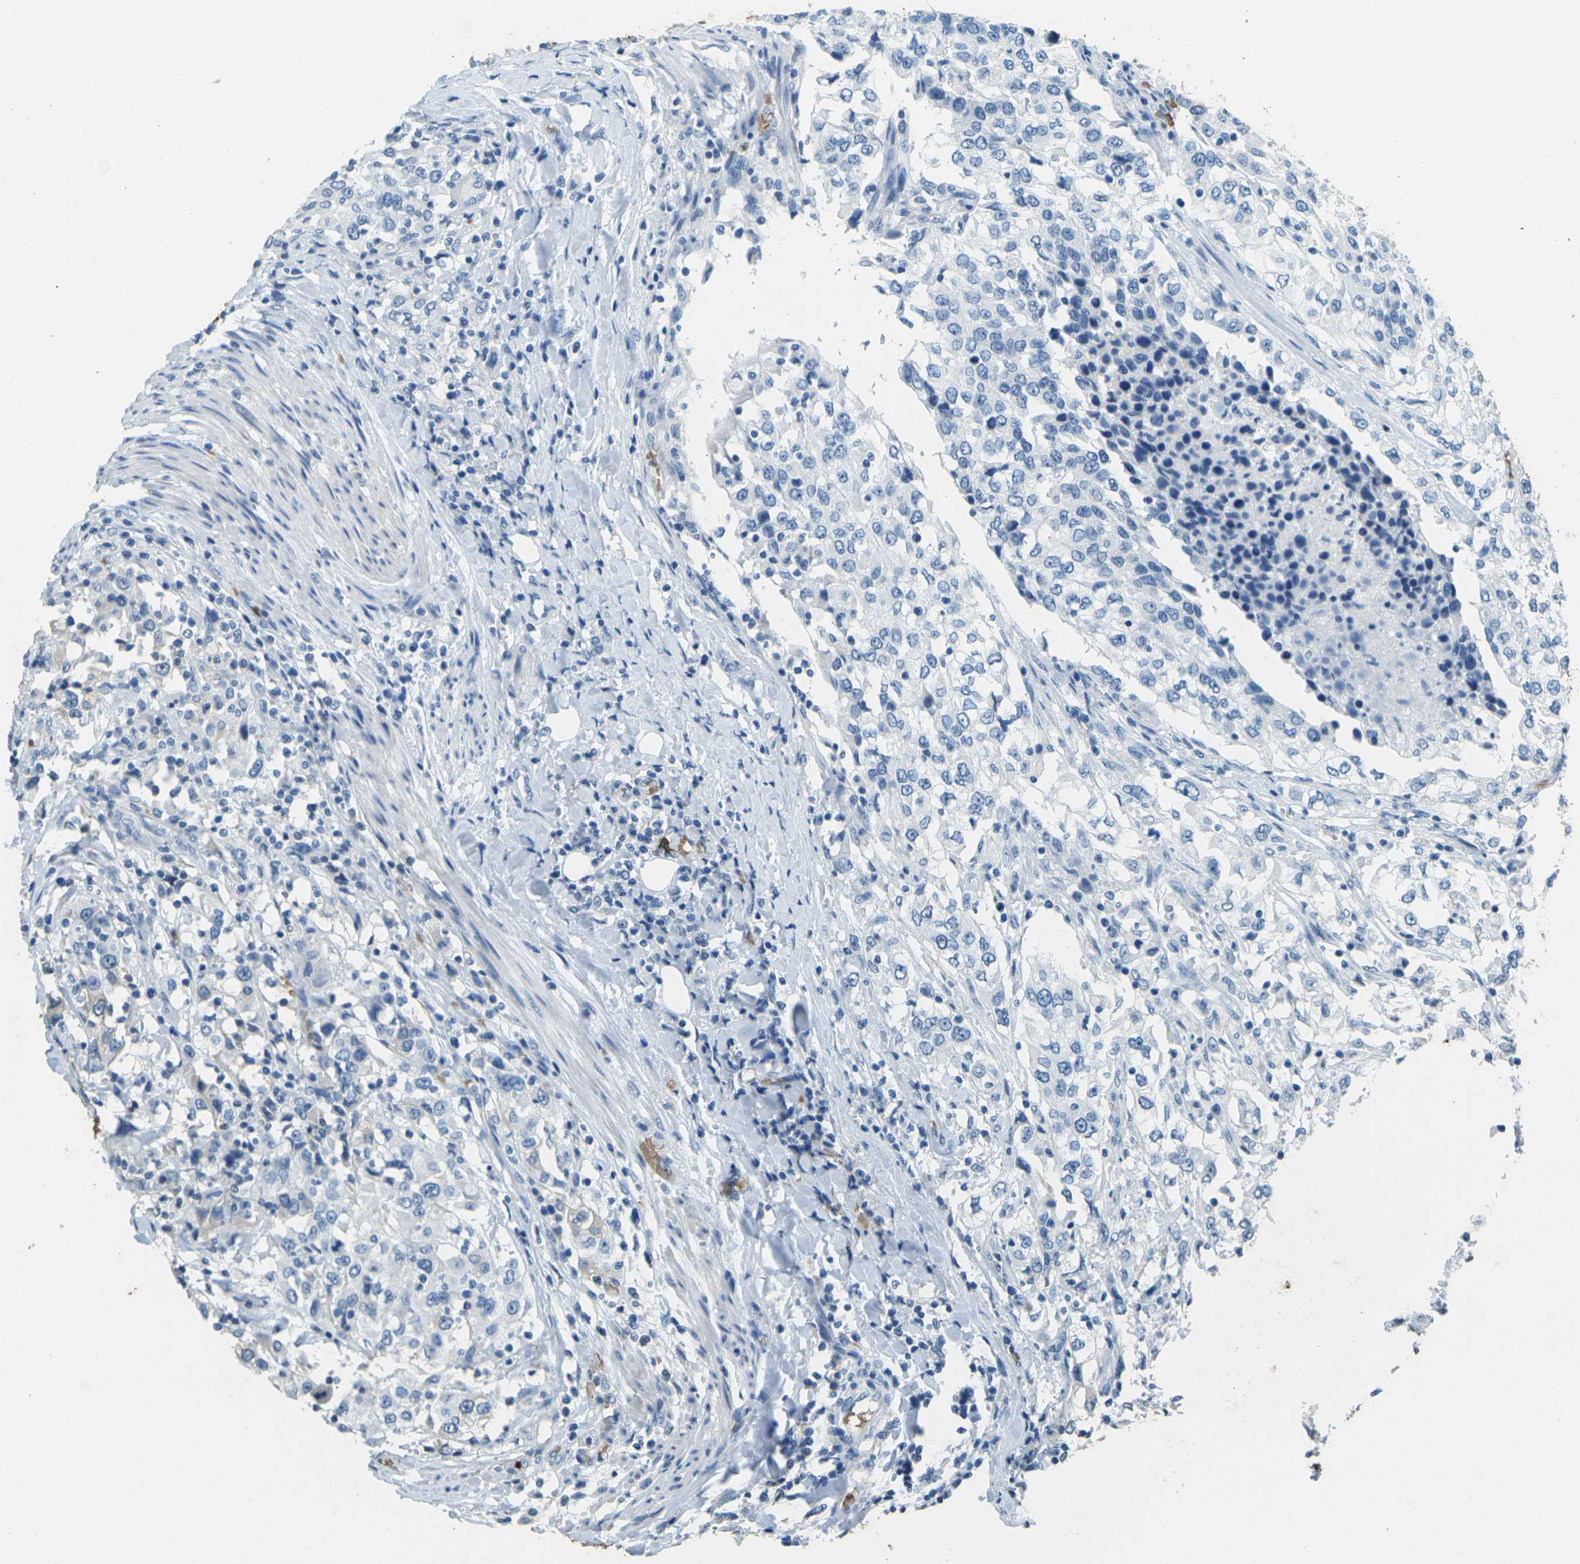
{"staining": {"intensity": "negative", "quantity": "none", "location": "none"}, "tissue": "urothelial cancer", "cell_type": "Tumor cells", "image_type": "cancer", "snomed": [{"axis": "morphology", "description": "Urothelial carcinoma, High grade"}, {"axis": "topography", "description": "Urinary bladder"}], "caption": "This image is of high-grade urothelial carcinoma stained with IHC to label a protein in brown with the nuclei are counter-stained blue. There is no expression in tumor cells.", "gene": "HBB", "patient": {"sex": "female", "age": 56}}